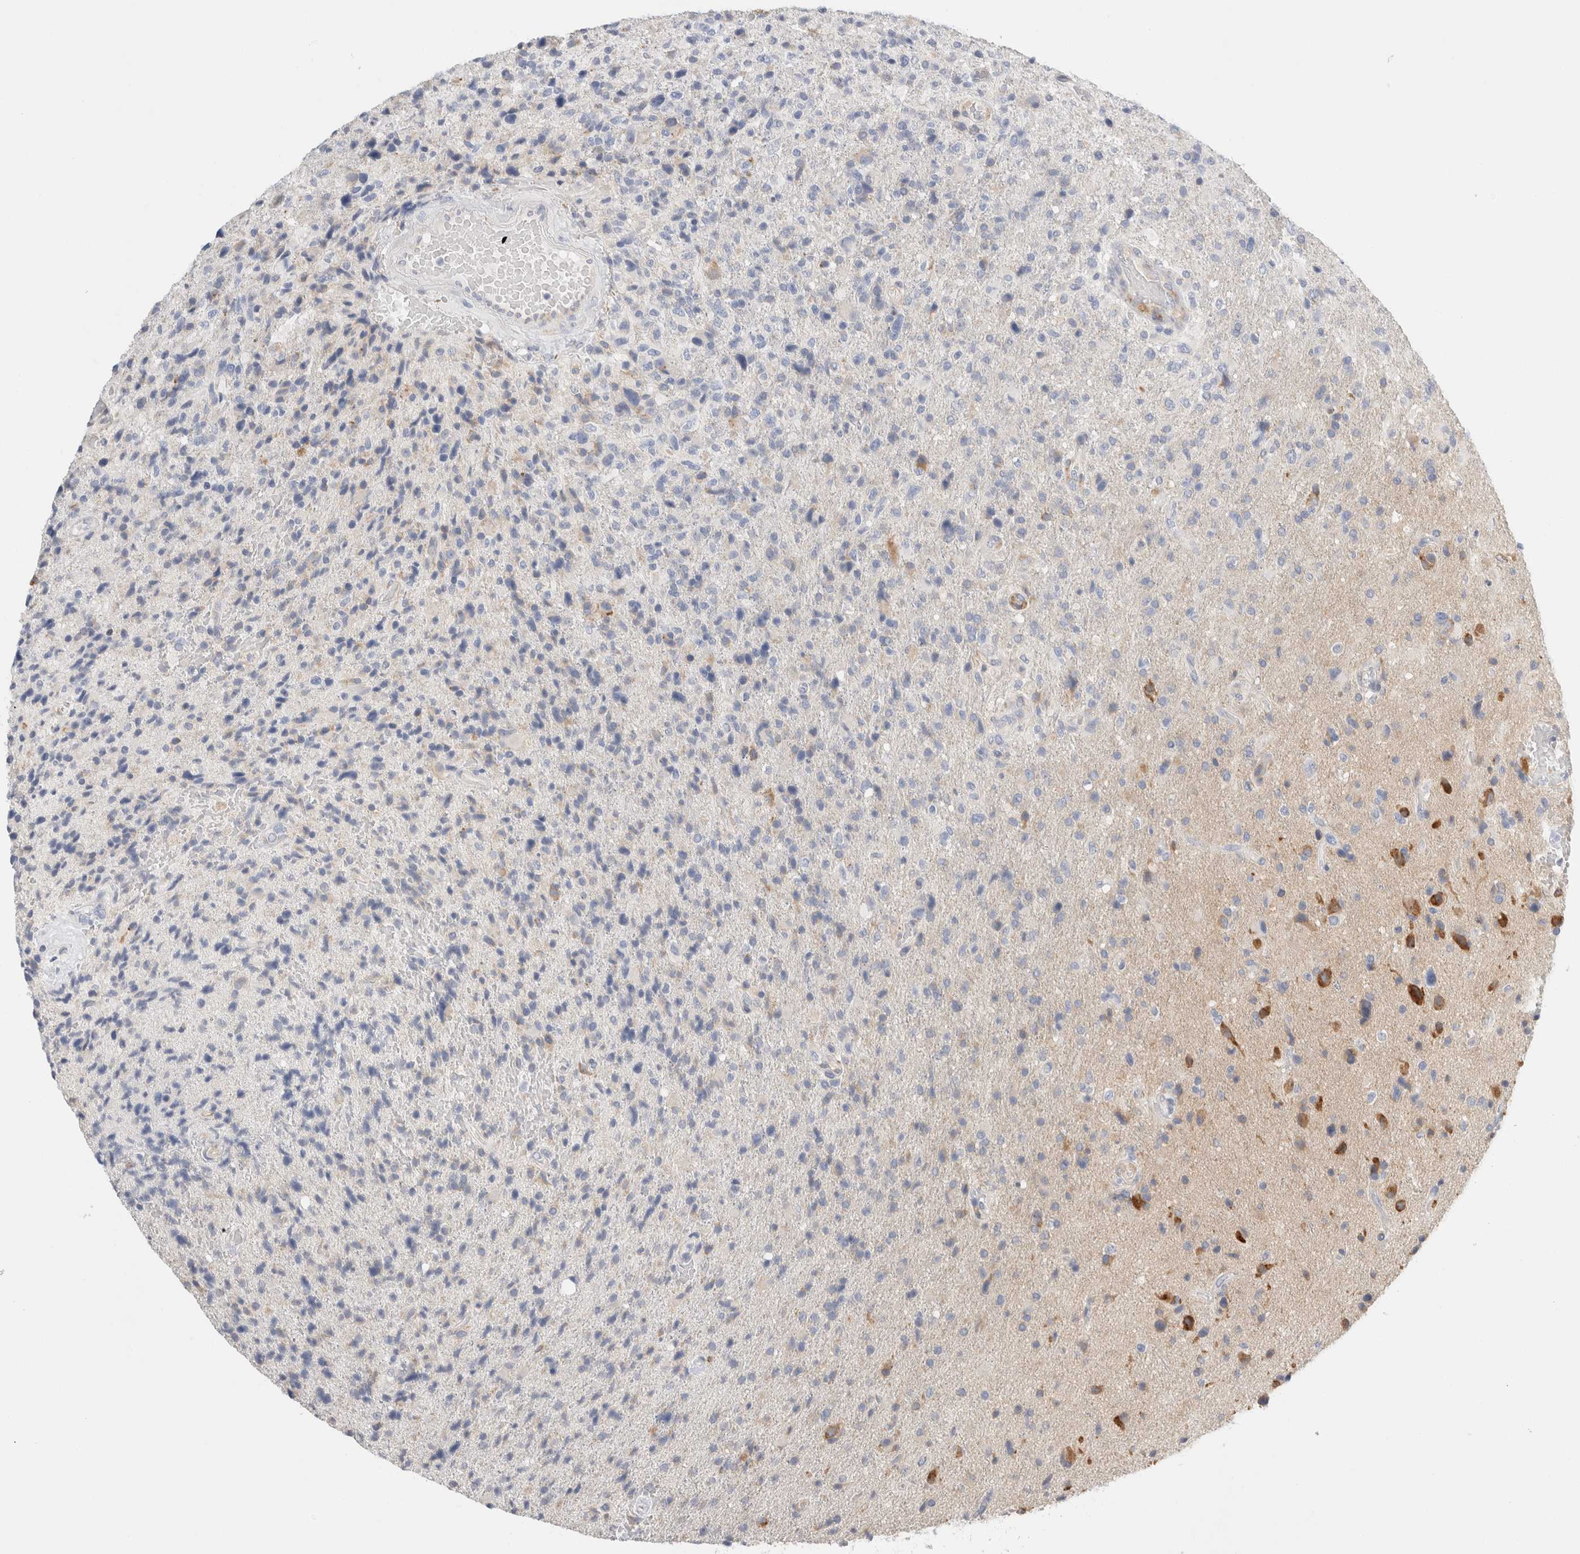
{"staining": {"intensity": "negative", "quantity": "none", "location": "none"}, "tissue": "glioma", "cell_type": "Tumor cells", "image_type": "cancer", "snomed": [{"axis": "morphology", "description": "Glioma, malignant, High grade"}, {"axis": "topography", "description": "Brain"}], "caption": "Human malignant glioma (high-grade) stained for a protein using immunohistochemistry (IHC) shows no positivity in tumor cells.", "gene": "CSK", "patient": {"sex": "male", "age": 72}}